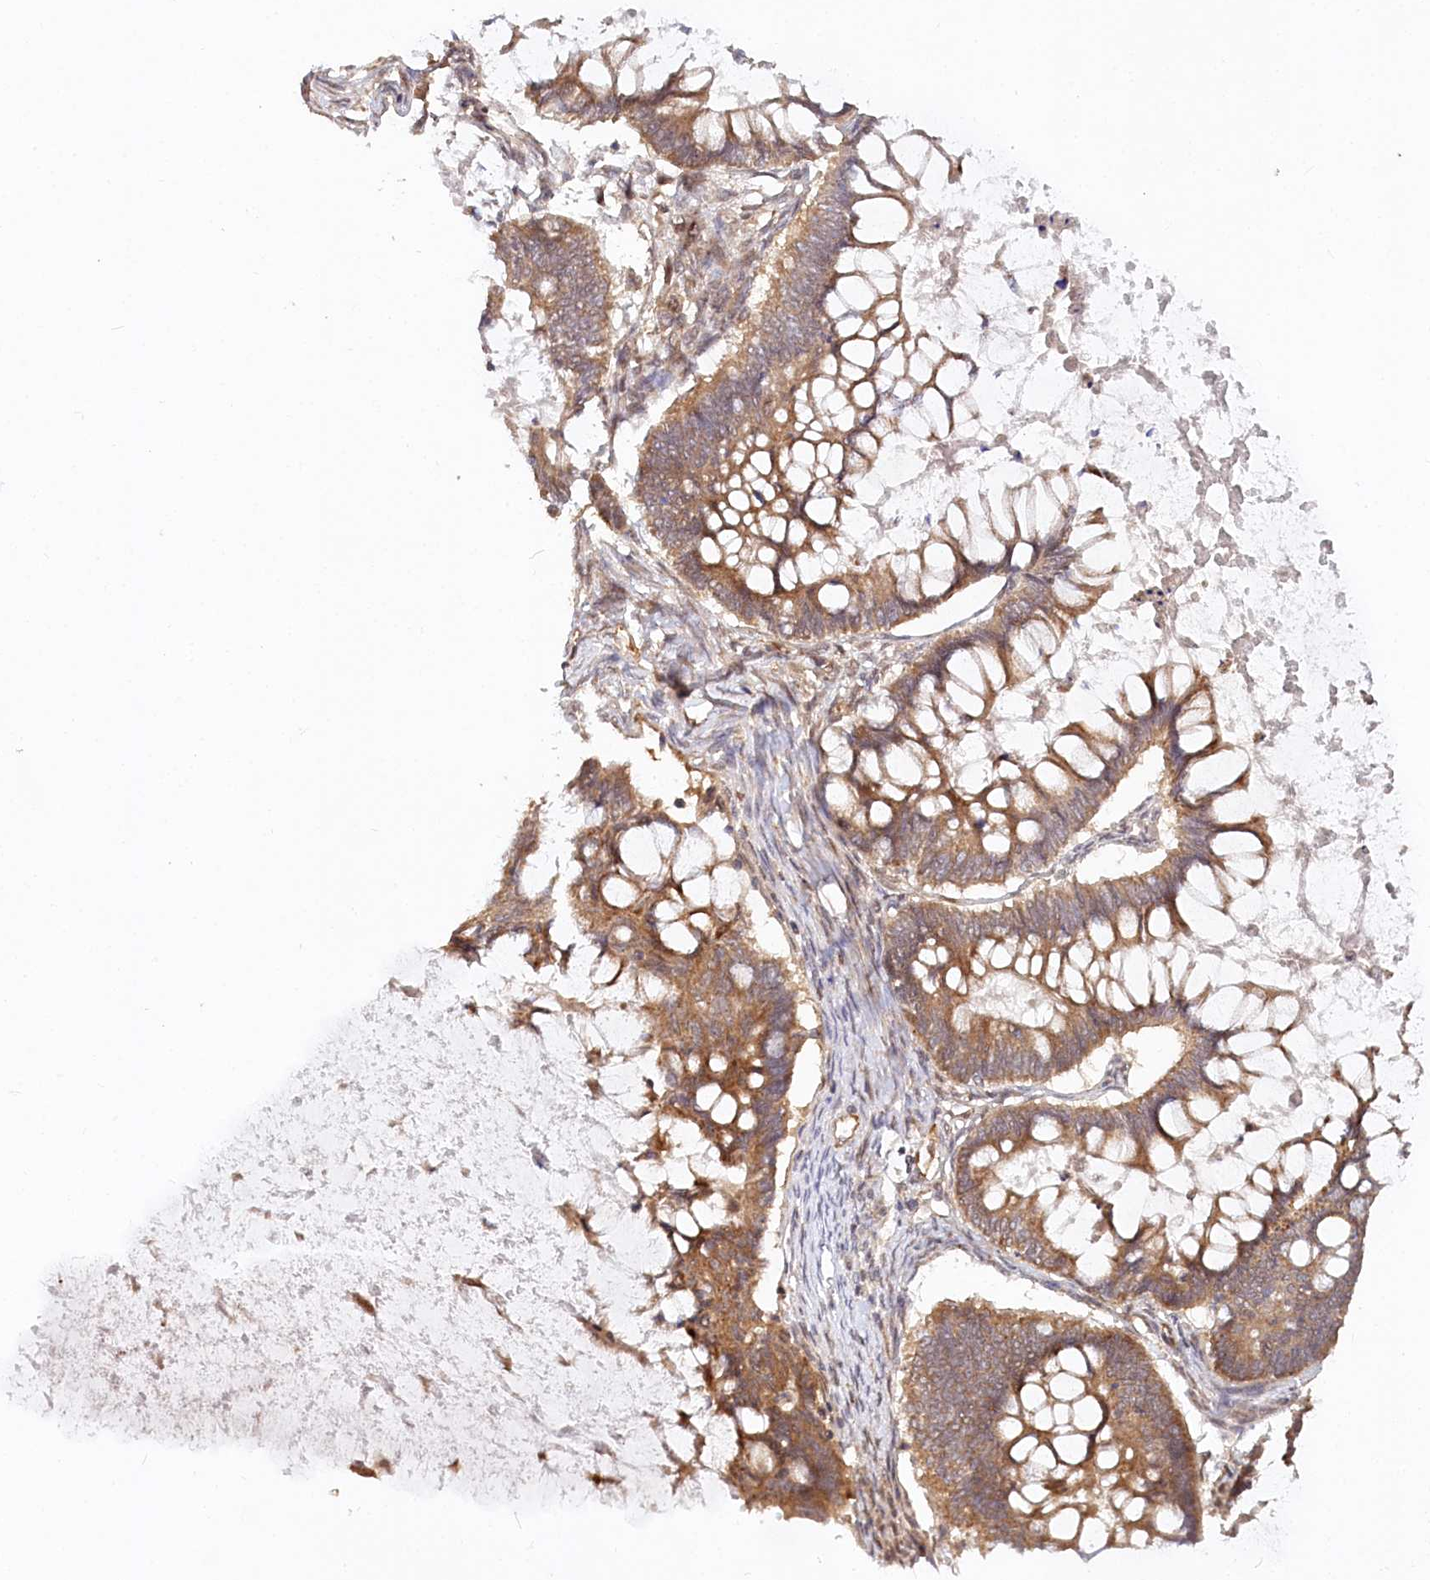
{"staining": {"intensity": "moderate", "quantity": ">75%", "location": "cytoplasmic/membranous"}, "tissue": "ovarian cancer", "cell_type": "Tumor cells", "image_type": "cancer", "snomed": [{"axis": "morphology", "description": "Cystadenocarcinoma, mucinous, NOS"}, {"axis": "topography", "description": "Ovary"}], "caption": "A histopathology image showing moderate cytoplasmic/membranous expression in about >75% of tumor cells in ovarian cancer (mucinous cystadenocarcinoma), as visualized by brown immunohistochemical staining.", "gene": "CEP70", "patient": {"sex": "female", "age": 61}}